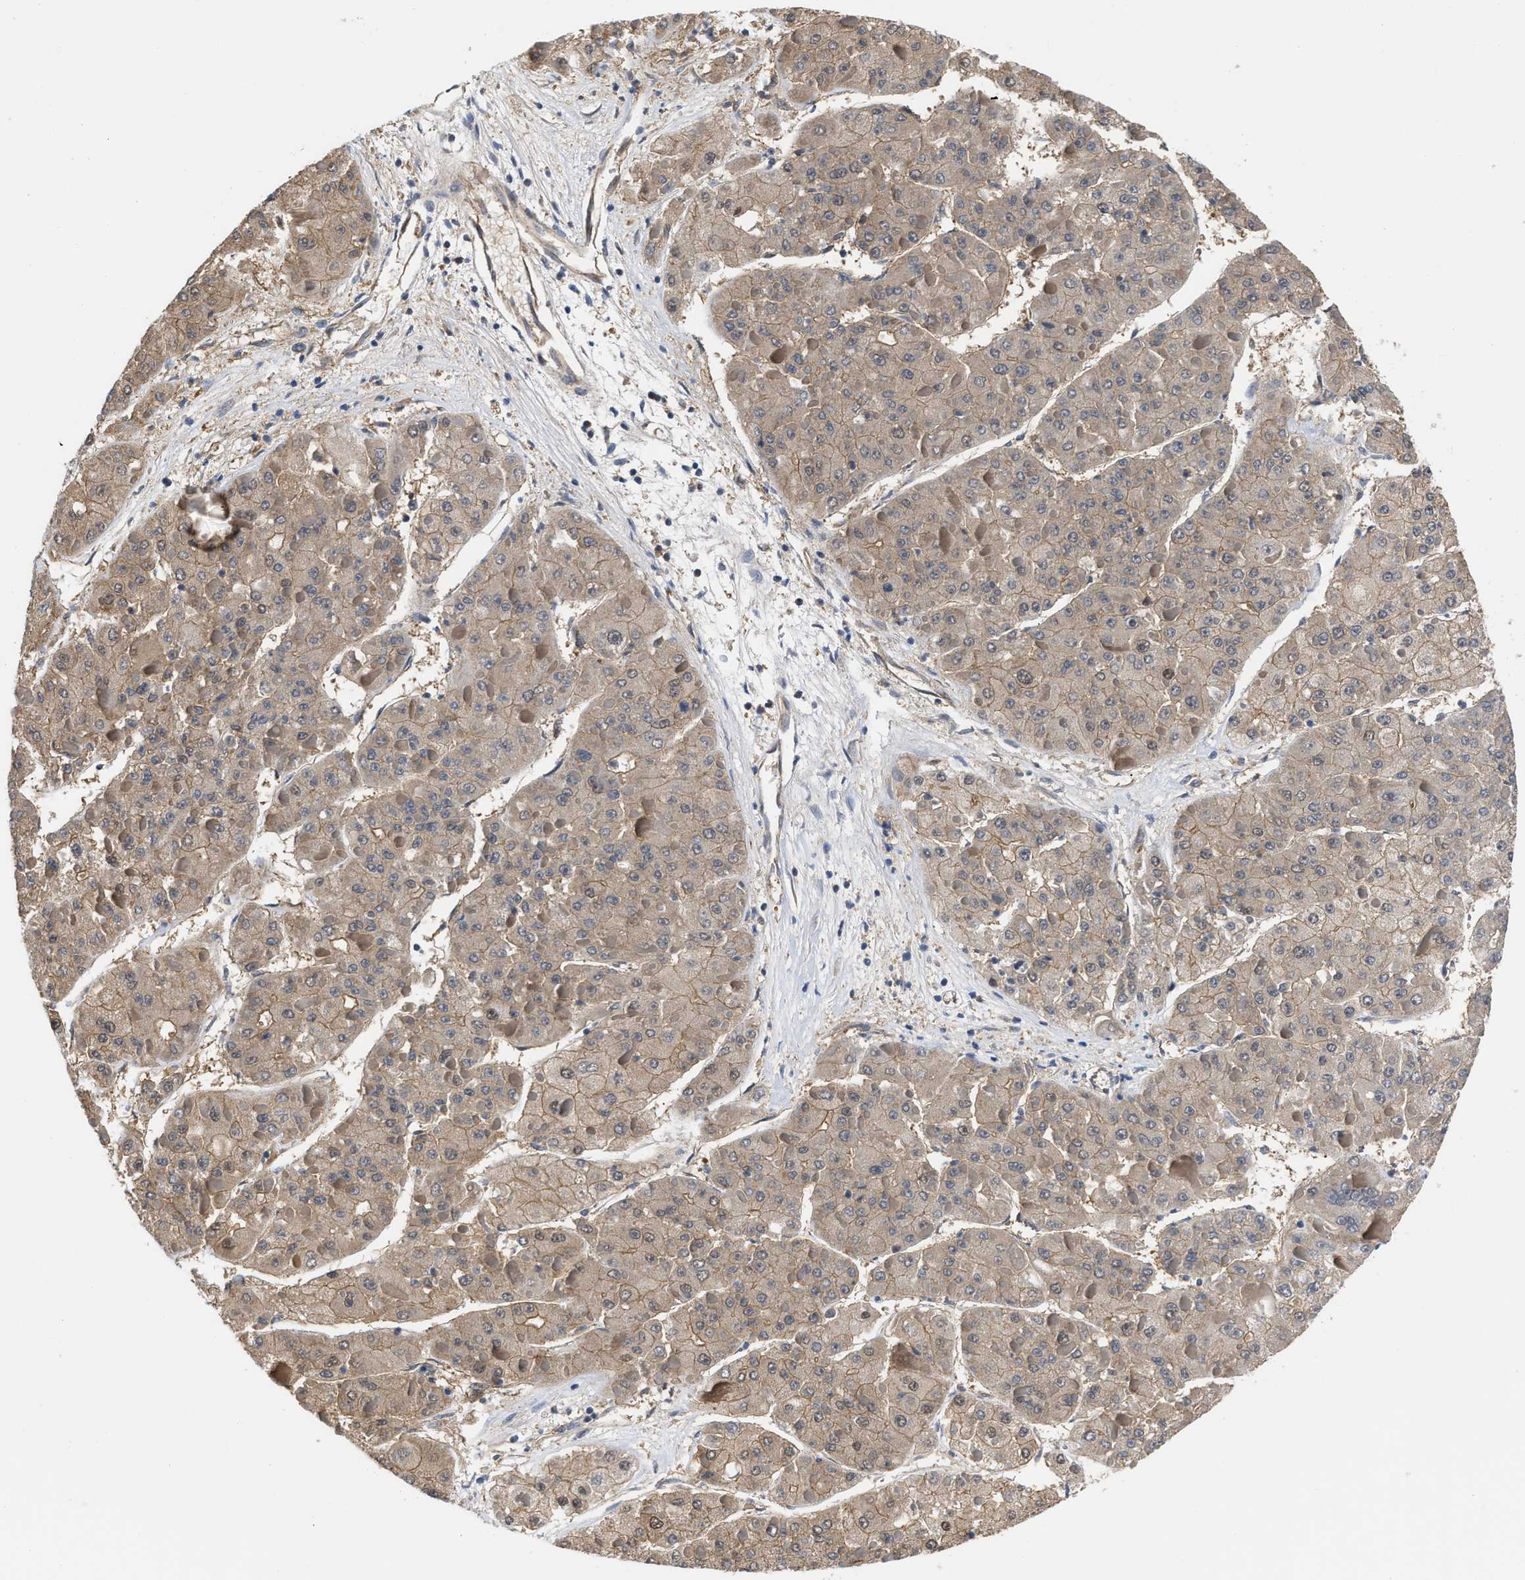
{"staining": {"intensity": "weak", "quantity": ">75%", "location": "cytoplasmic/membranous"}, "tissue": "liver cancer", "cell_type": "Tumor cells", "image_type": "cancer", "snomed": [{"axis": "morphology", "description": "Carcinoma, Hepatocellular, NOS"}, {"axis": "topography", "description": "Liver"}], "caption": "Immunohistochemical staining of liver cancer (hepatocellular carcinoma) exhibits low levels of weak cytoplasmic/membranous protein positivity in approximately >75% of tumor cells.", "gene": "SCAI", "patient": {"sex": "female", "age": 73}}